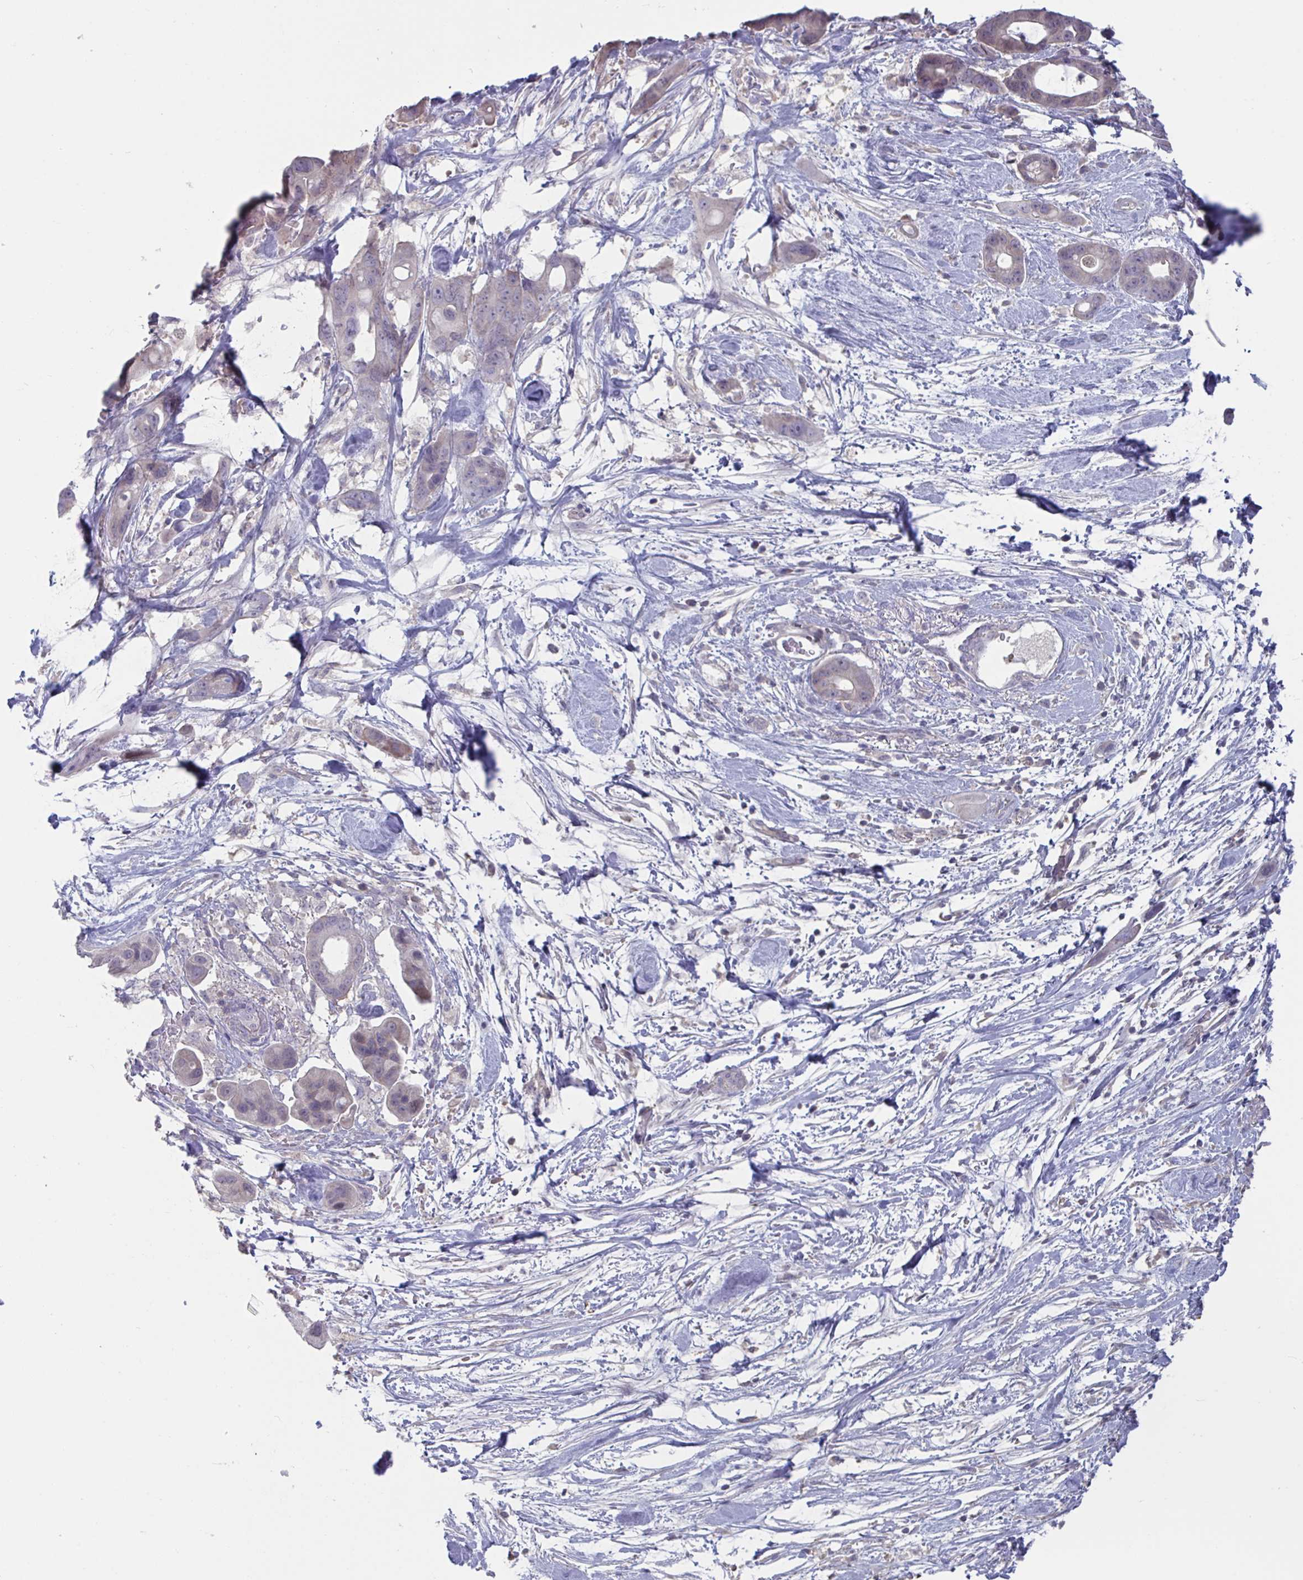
{"staining": {"intensity": "weak", "quantity": "<25%", "location": "cytoplasmic/membranous"}, "tissue": "pancreatic cancer", "cell_type": "Tumor cells", "image_type": "cancer", "snomed": [{"axis": "morphology", "description": "Adenocarcinoma, NOS"}, {"axis": "topography", "description": "Pancreas"}], "caption": "Immunohistochemistry micrograph of neoplastic tissue: human pancreatic cancer stained with DAB (3,3'-diaminobenzidine) displays no significant protein expression in tumor cells.", "gene": "STK26", "patient": {"sex": "male", "age": 68}}